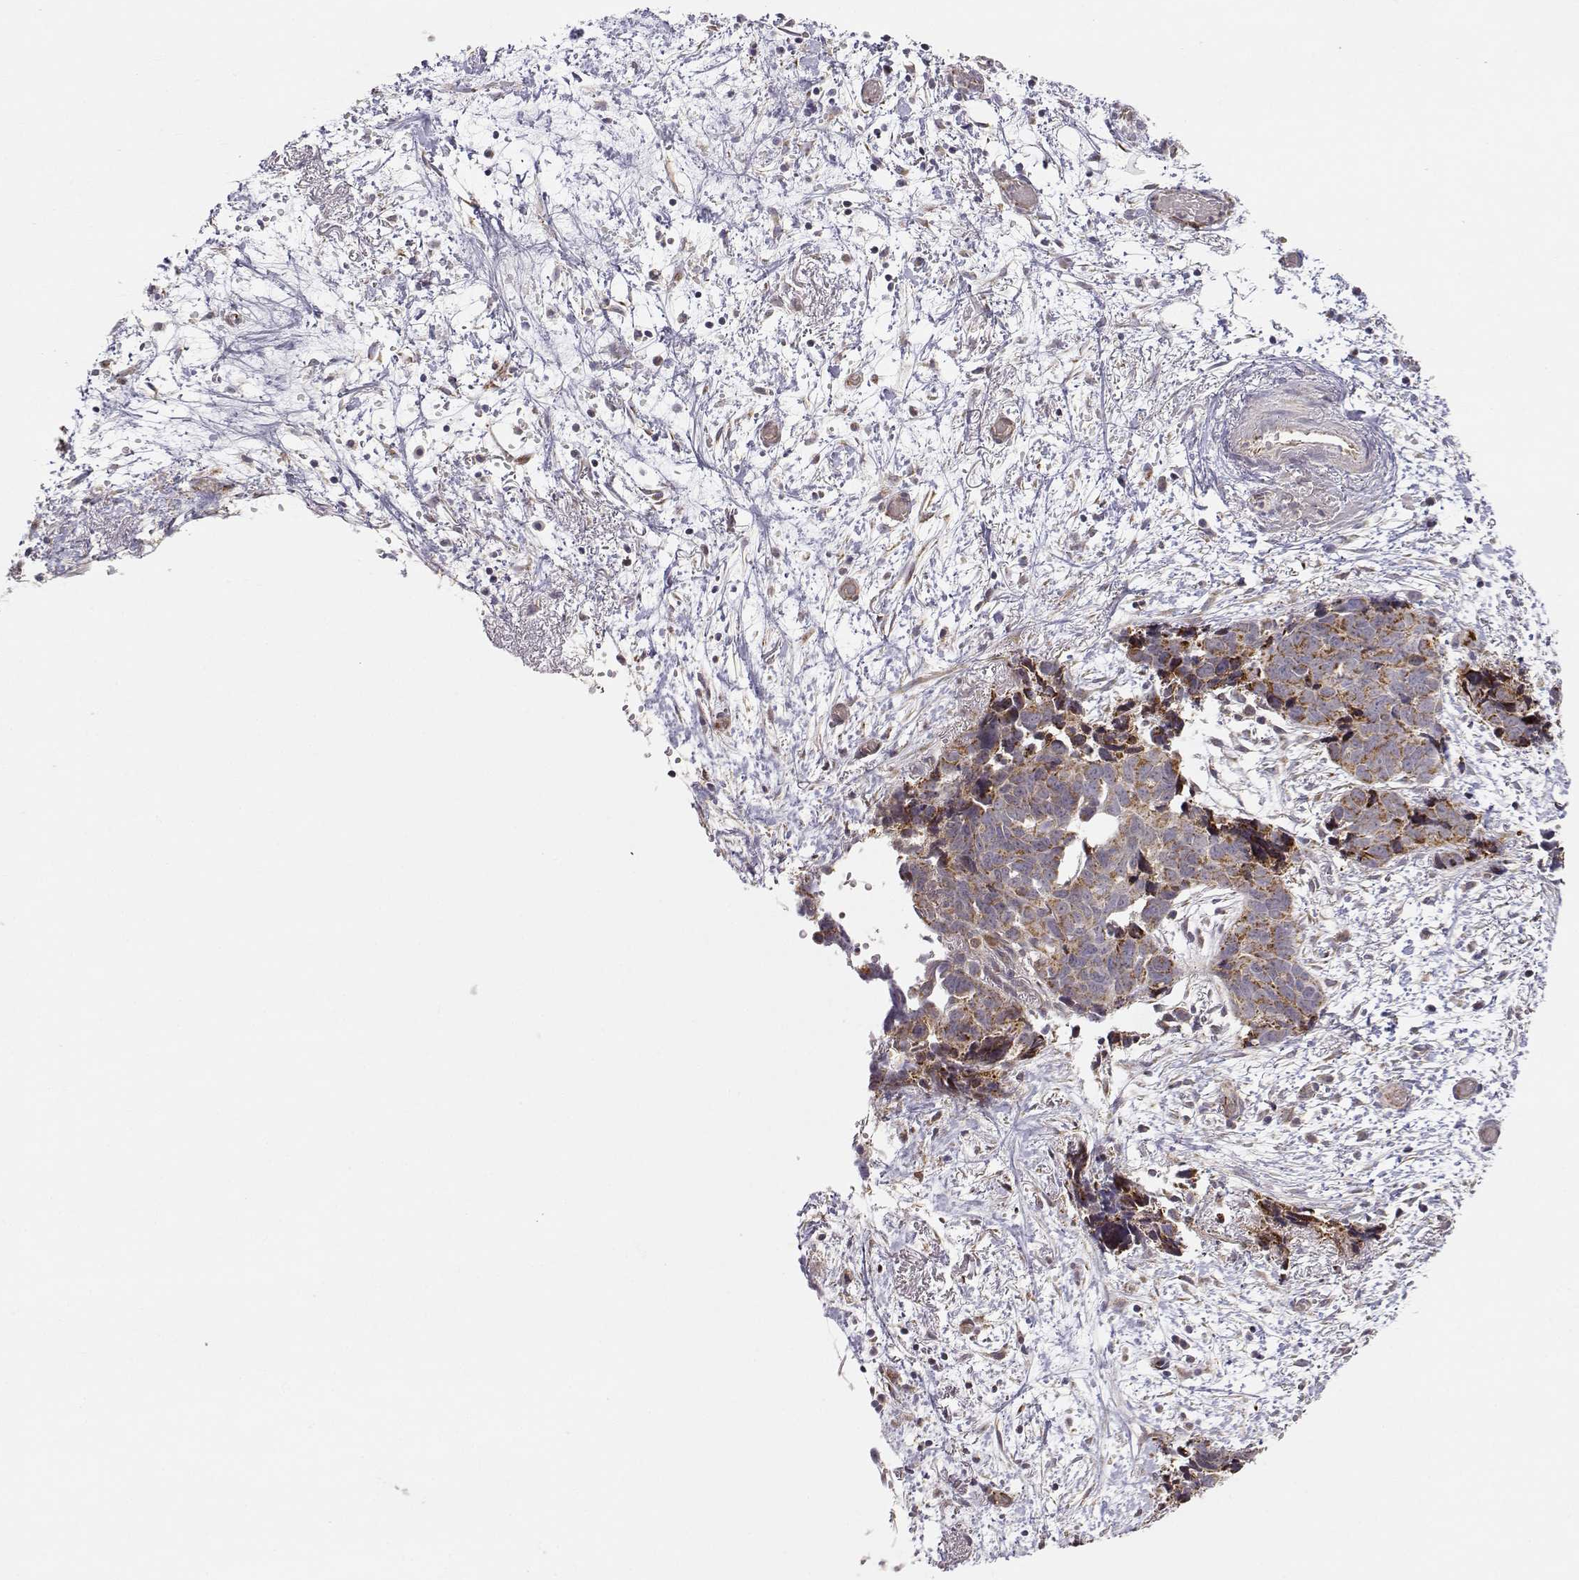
{"staining": {"intensity": "moderate", "quantity": ">75%", "location": "cytoplasmic/membranous"}, "tissue": "ovarian cancer", "cell_type": "Tumor cells", "image_type": "cancer", "snomed": [{"axis": "morphology", "description": "Cystadenocarcinoma, serous, NOS"}, {"axis": "topography", "description": "Ovary"}], "caption": "IHC staining of ovarian cancer, which shows medium levels of moderate cytoplasmic/membranous staining in about >75% of tumor cells indicating moderate cytoplasmic/membranous protein staining. The staining was performed using DAB (brown) for protein detection and nuclei were counterstained in hematoxylin (blue).", "gene": "EXOG", "patient": {"sex": "female", "age": 69}}